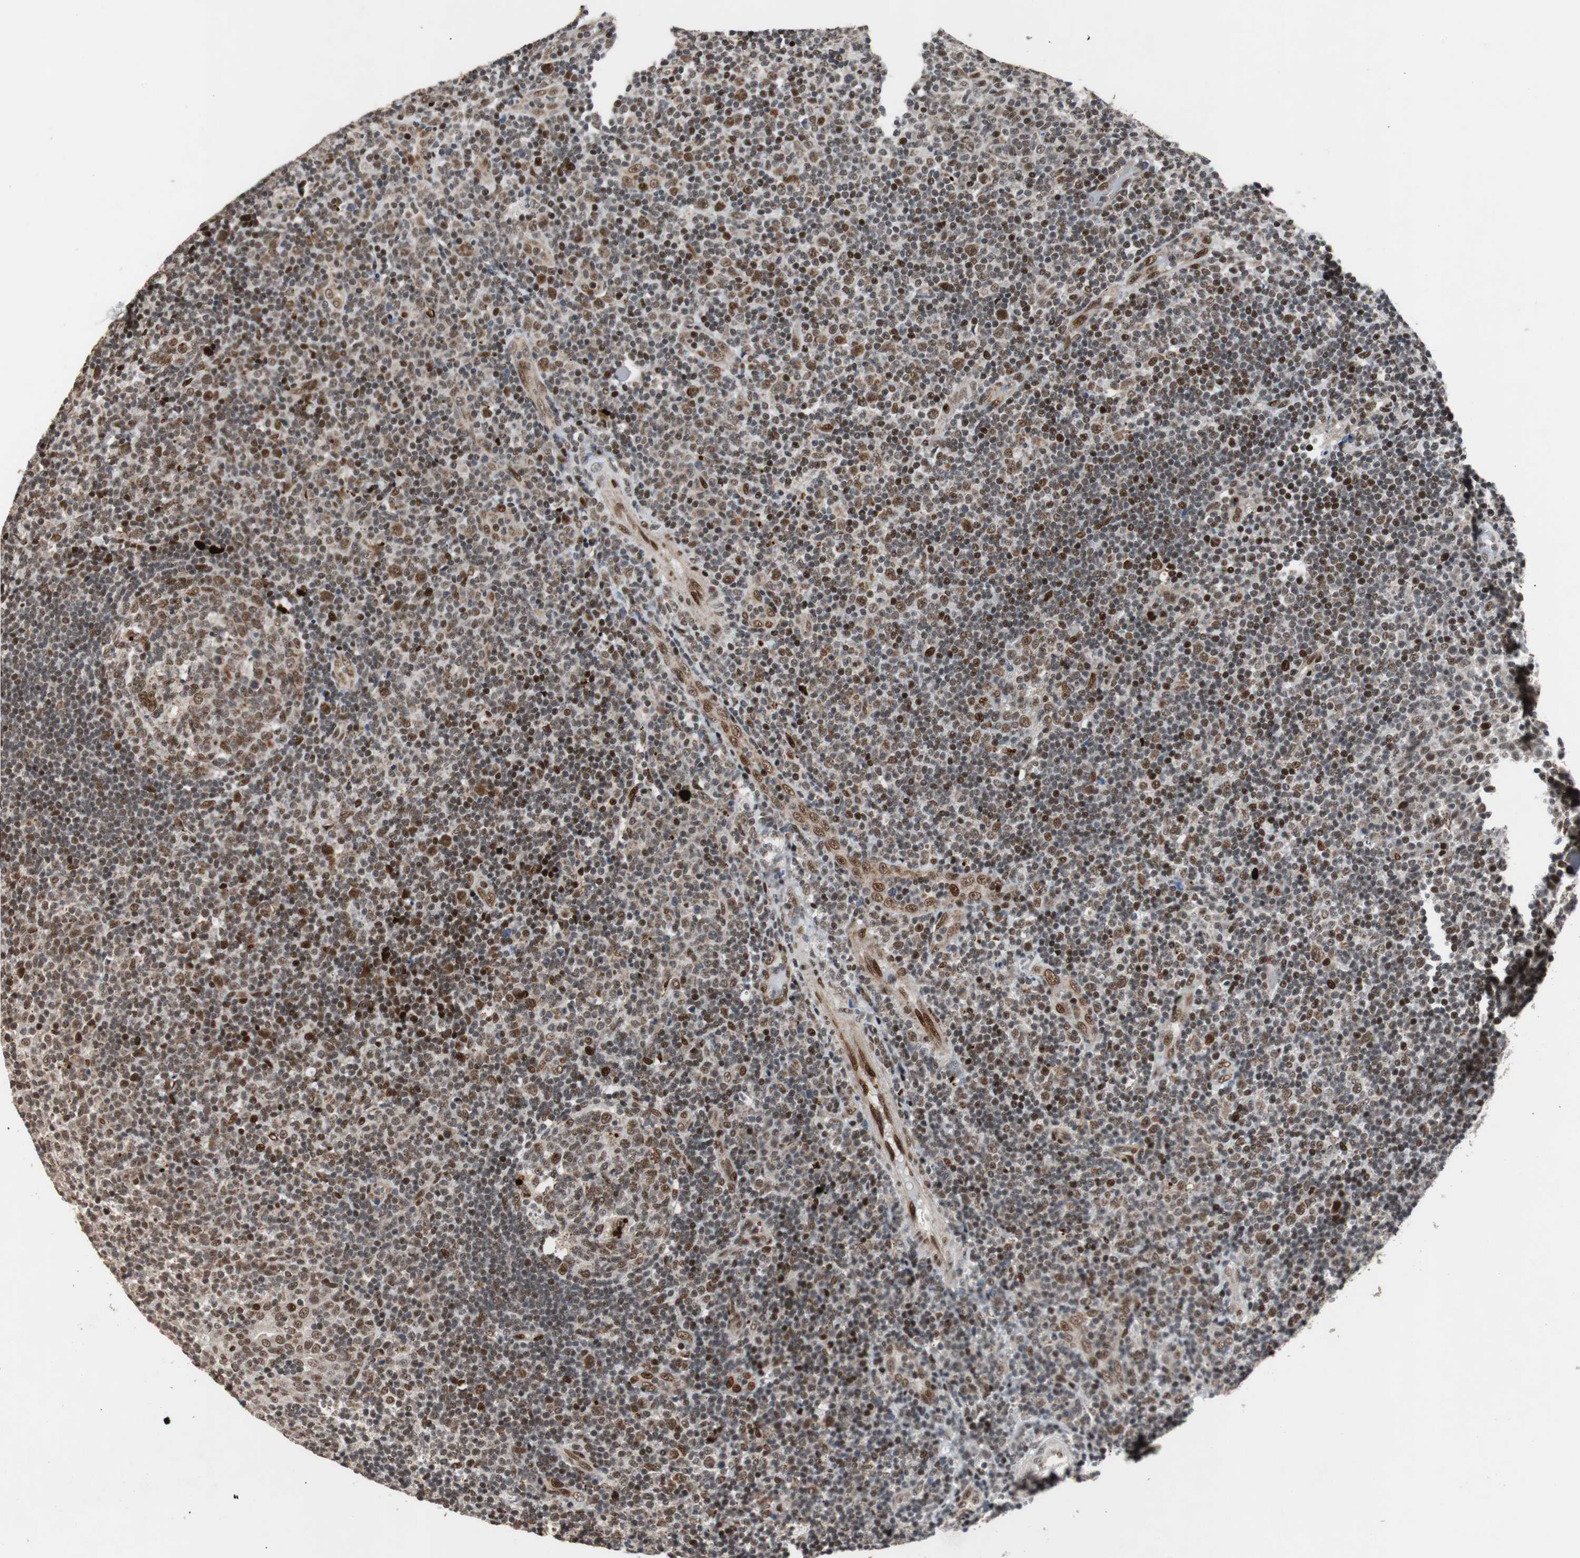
{"staining": {"intensity": "moderate", "quantity": ">75%", "location": "nuclear"}, "tissue": "tonsil", "cell_type": "Germinal center cells", "image_type": "normal", "snomed": [{"axis": "morphology", "description": "Normal tissue, NOS"}, {"axis": "topography", "description": "Tonsil"}], "caption": "Immunohistochemical staining of normal human tonsil demonstrates medium levels of moderate nuclear expression in about >75% of germinal center cells.", "gene": "NBL1", "patient": {"sex": "female", "age": 40}}